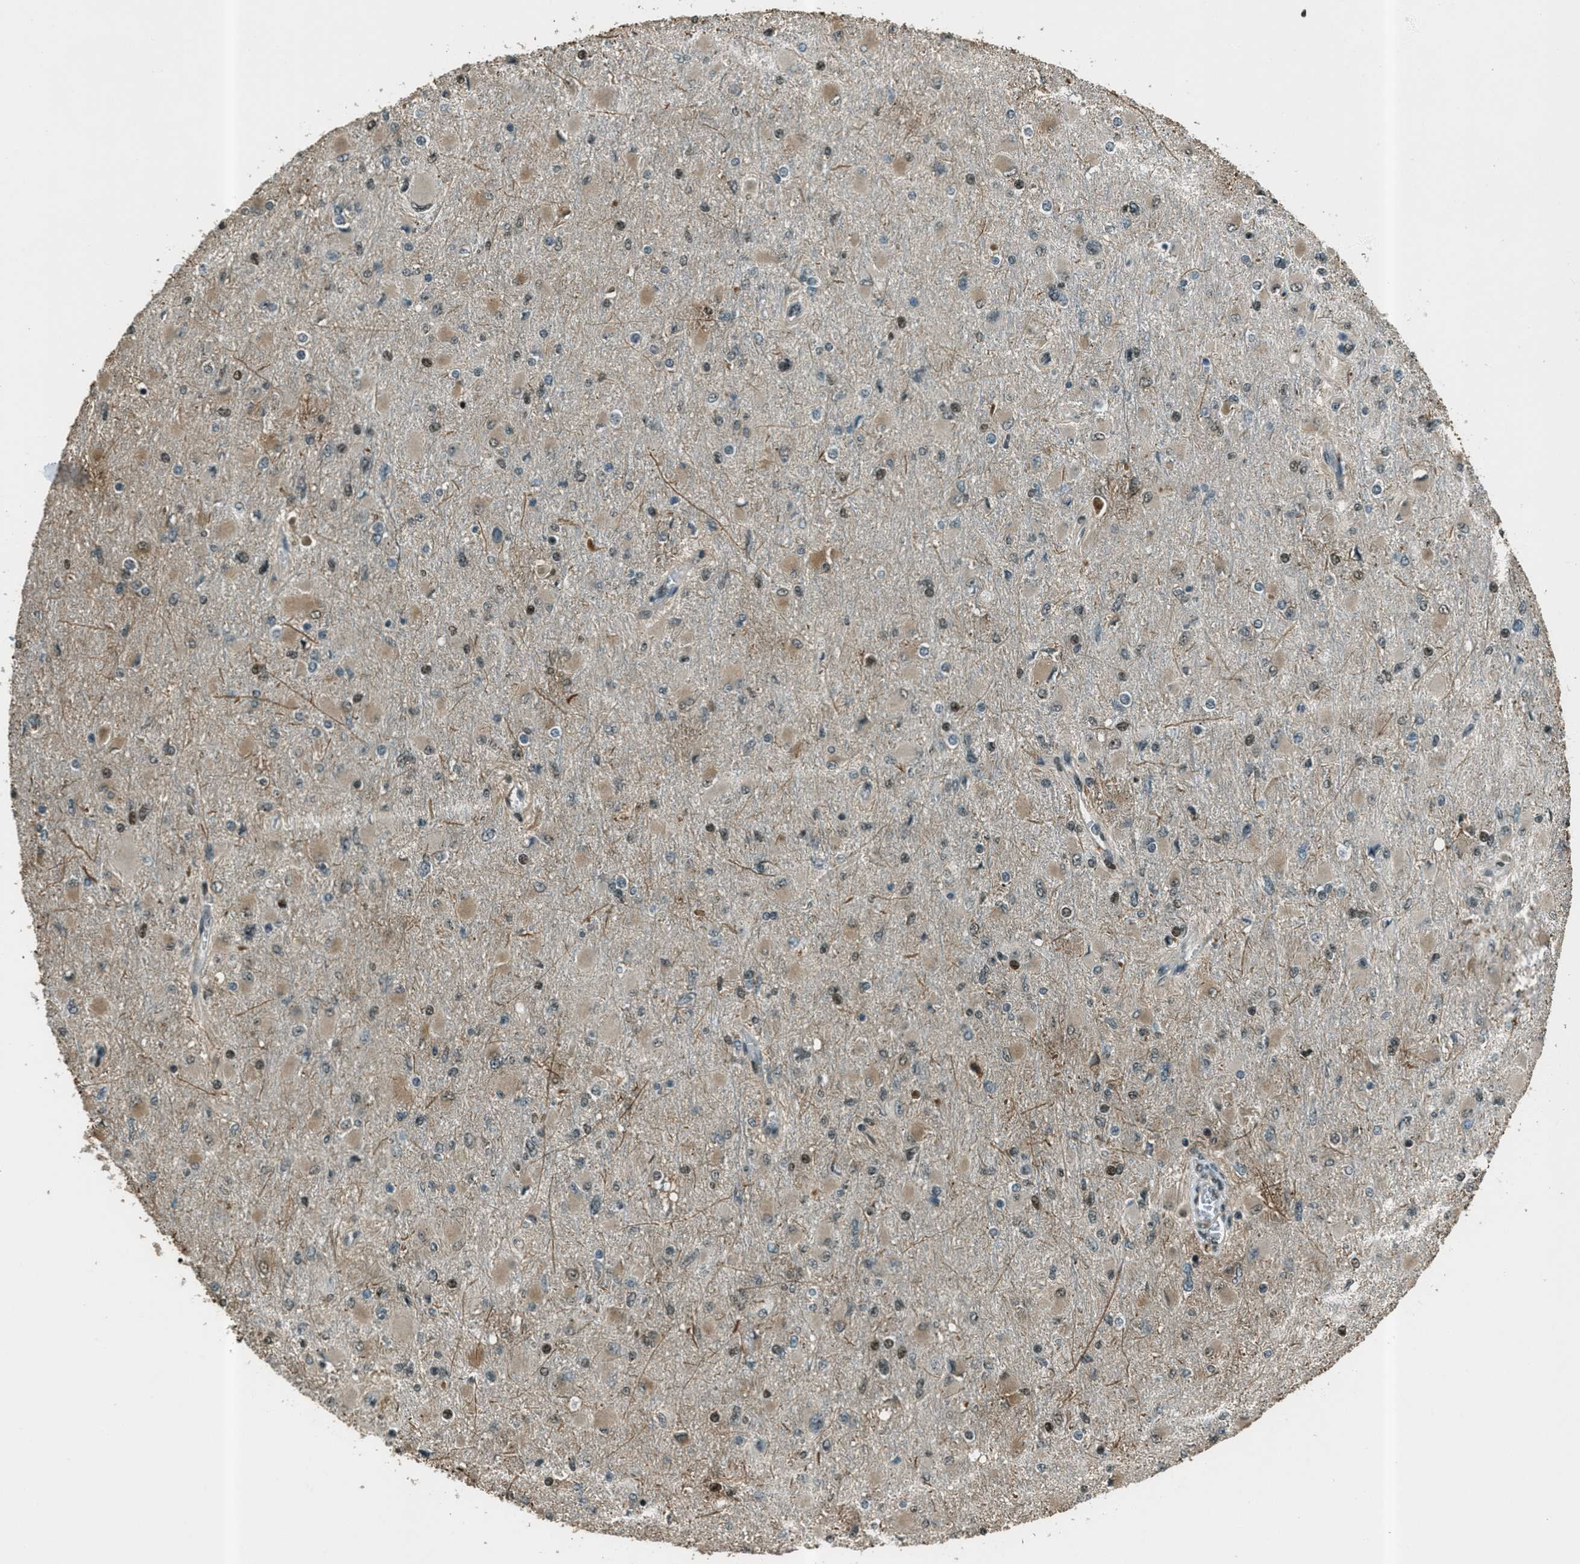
{"staining": {"intensity": "moderate", "quantity": "<25%", "location": "cytoplasmic/membranous,nuclear"}, "tissue": "glioma", "cell_type": "Tumor cells", "image_type": "cancer", "snomed": [{"axis": "morphology", "description": "Glioma, malignant, High grade"}, {"axis": "topography", "description": "Cerebral cortex"}], "caption": "Moderate cytoplasmic/membranous and nuclear staining for a protein is present in approximately <25% of tumor cells of malignant glioma (high-grade) using IHC.", "gene": "TARDBP", "patient": {"sex": "female", "age": 36}}